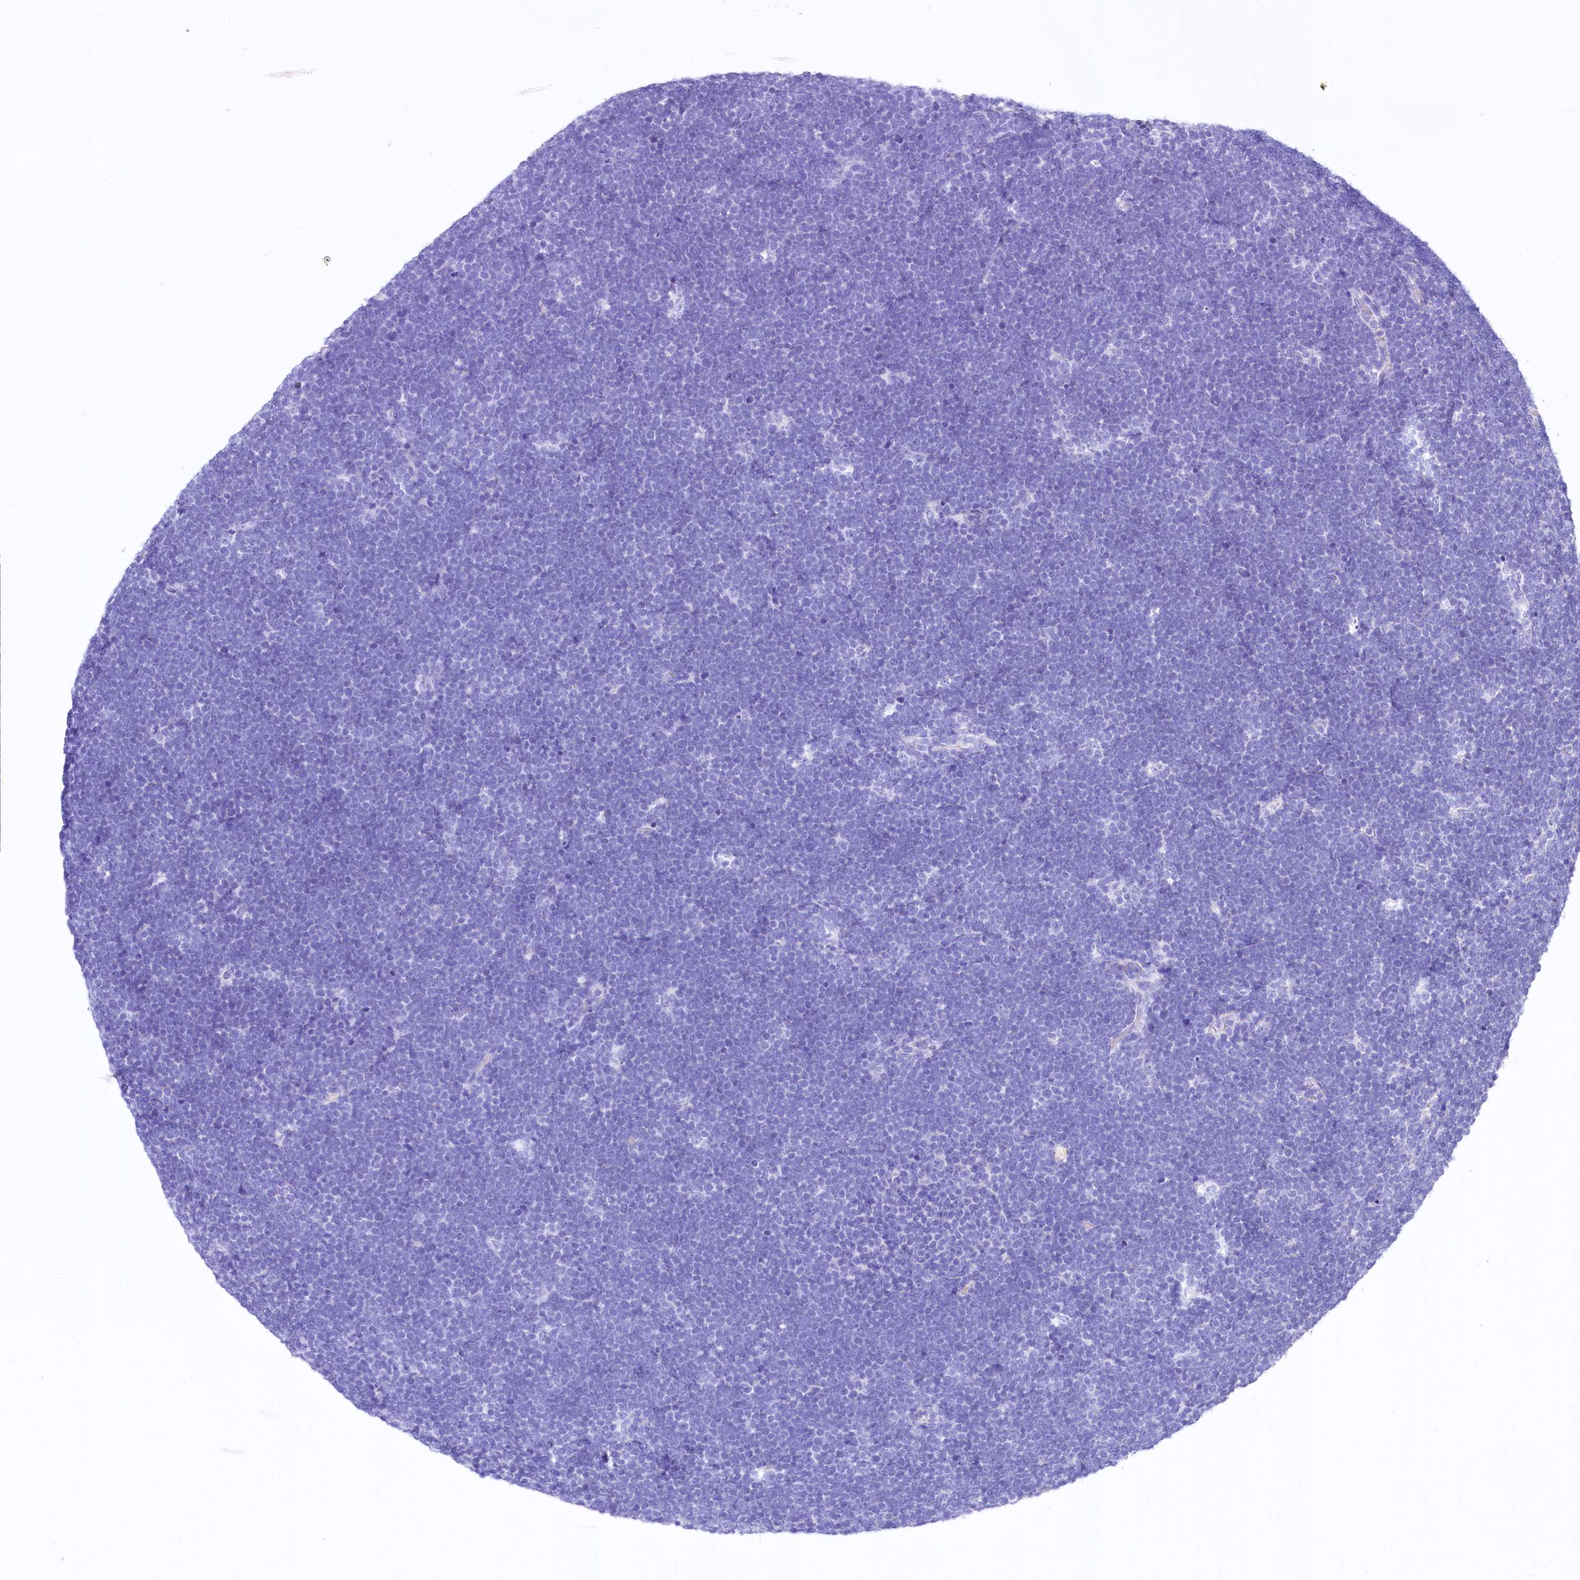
{"staining": {"intensity": "negative", "quantity": "none", "location": "none"}, "tissue": "lymphoma", "cell_type": "Tumor cells", "image_type": "cancer", "snomed": [{"axis": "morphology", "description": "Malignant lymphoma, non-Hodgkin's type, High grade"}, {"axis": "topography", "description": "Lymph node"}], "caption": "There is no significant expression in tumor cells of lymphoma.", "gene": "A2ML1", "patient": {"sex": "male", "age": 13}}